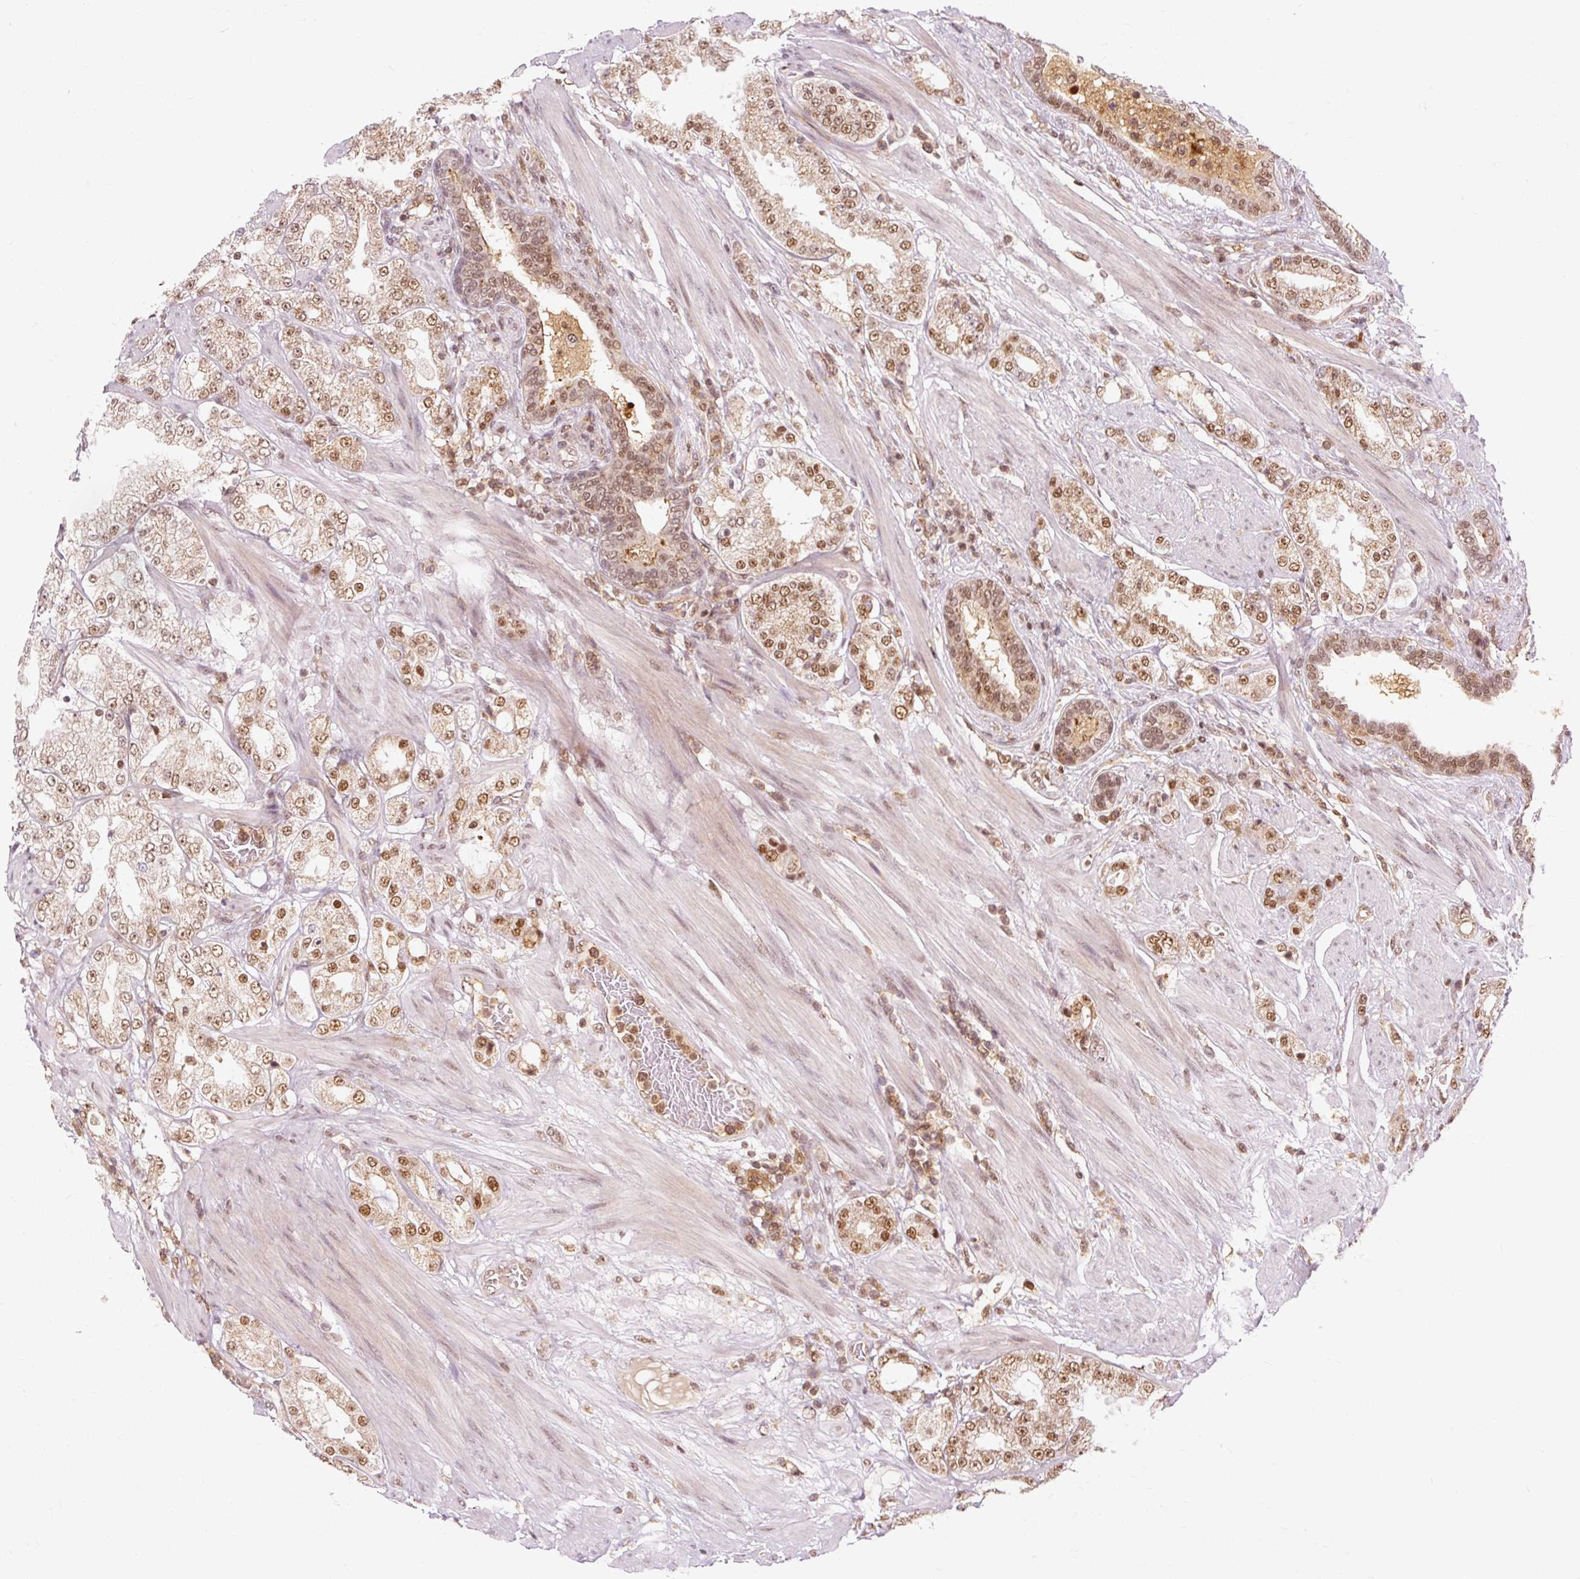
{"staining": {"intensity": "moderate", "quantity": ">75%", "location": "nuclear"}, "tissue": "prostate cancer", "cell_type": "Tumor cells", "image_type": "cancer", "snomed": [{"axis": "morphology", "description": "Adenocarcinoma, High grade"}, {"axis": "topography", "description": "Prostate"}], "caption": "Protein staining of prostate cancer (high-grade adenocarcinoma) tissue reveals moderate nuclear staining in approximately >75% of tumor cells. (DAB = brown stain, brightfield microscopy at high magnification).", "gene": "CSTF1", "patient": {"sex": "male", "age": 68}}